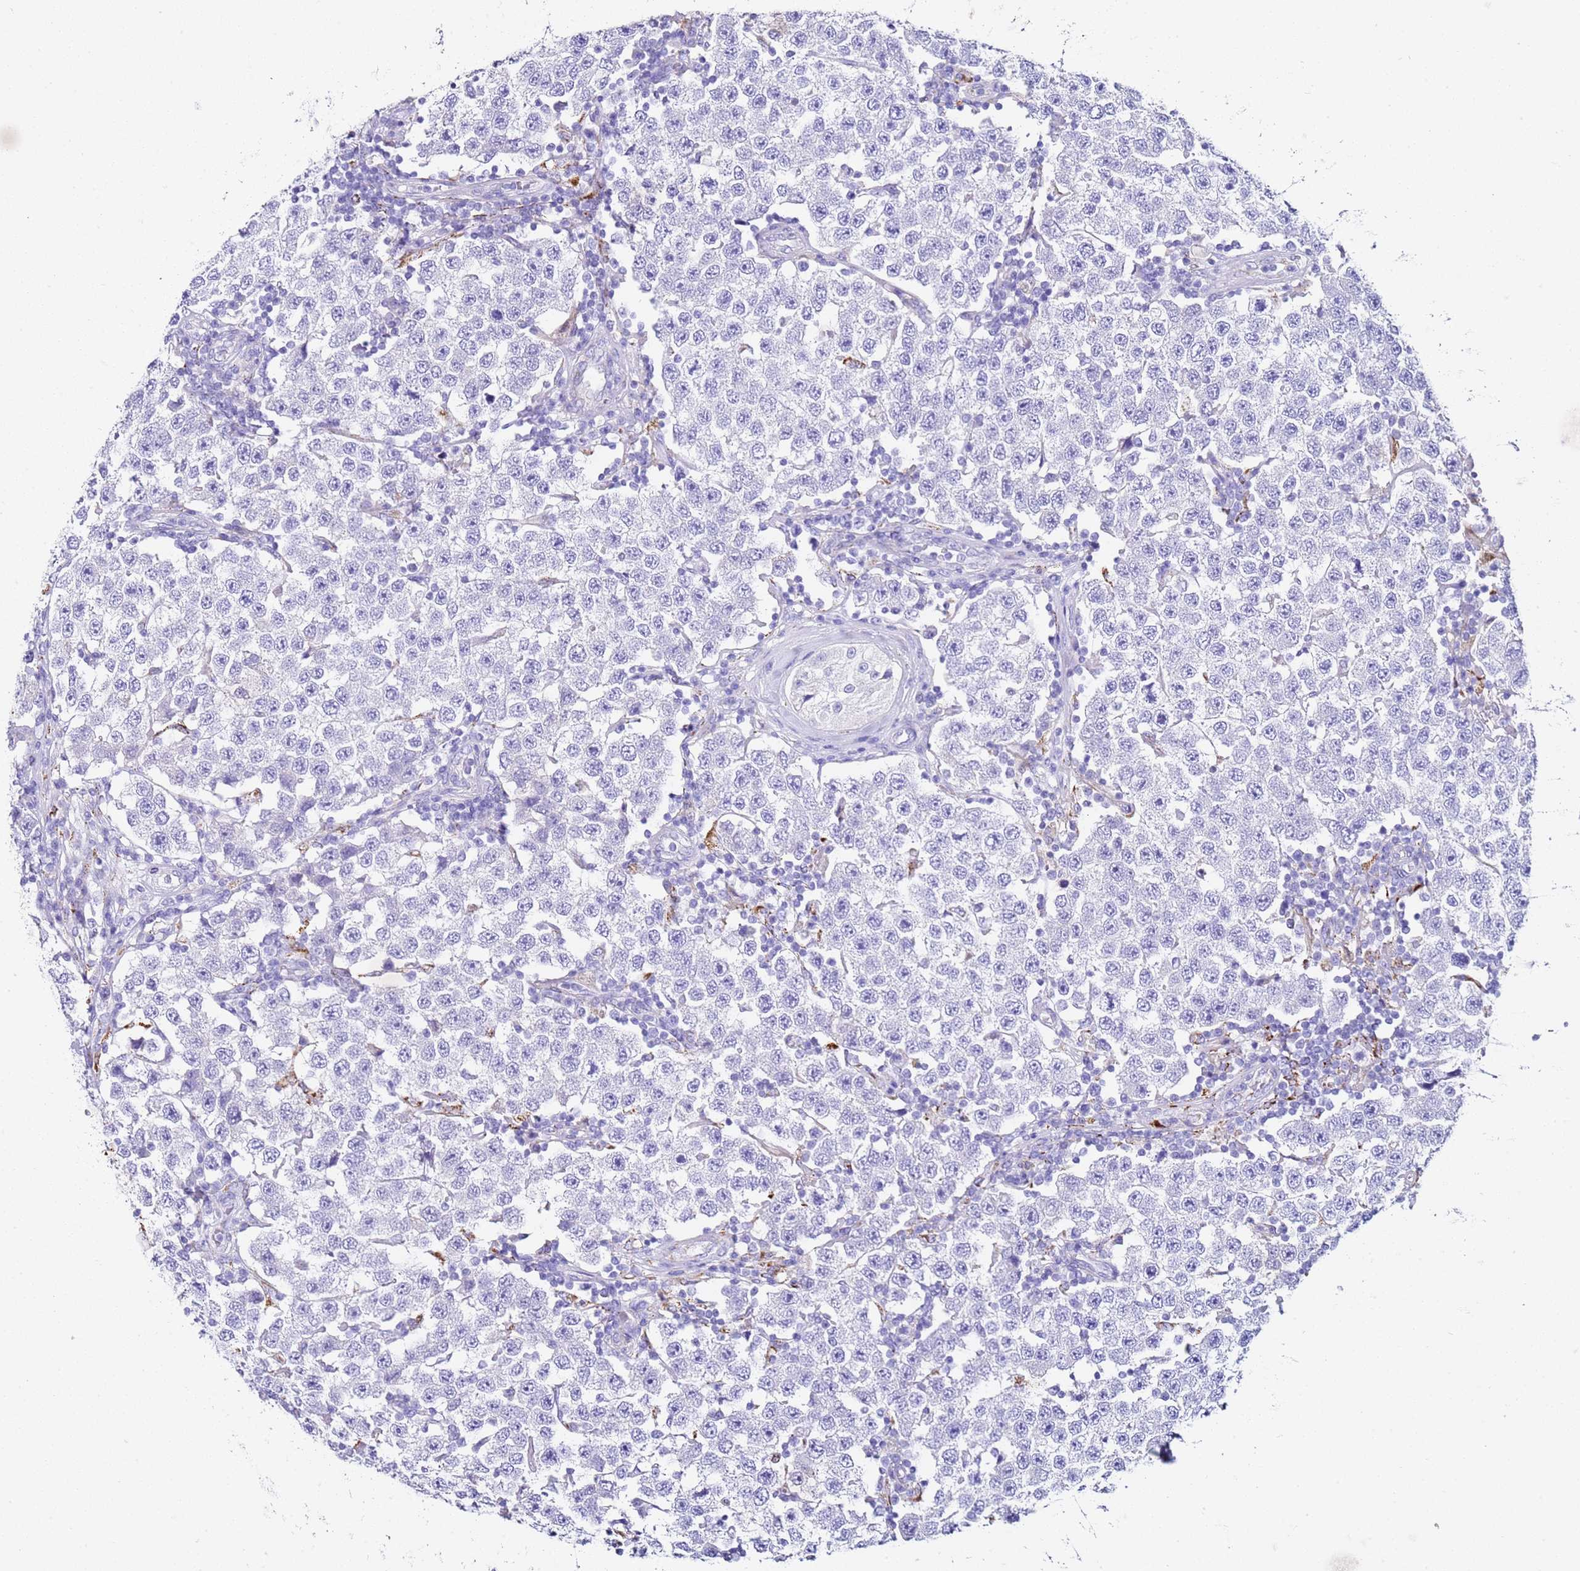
{"staining": {"intensity": "negative", "quantity": "none", "location": "none"}, "tissue": "testis cancer", "cell_type": "Tumor cells", "image_type": "cancer", "snomed": [{"axis": "morphology", "description": "Seminoma, NOS"}, {"axis": "topography", "description": "Testis"}], "caption": "The photomicrograph demonstrates no significant expression in tumor cells of testis cancer (seminoma). The staining is performed using DAB brown chromogen with nuclei counter-stained in using hematoxylin.", "gene": "PTBP2", "patient": {"sex": "male", "age": 34}}